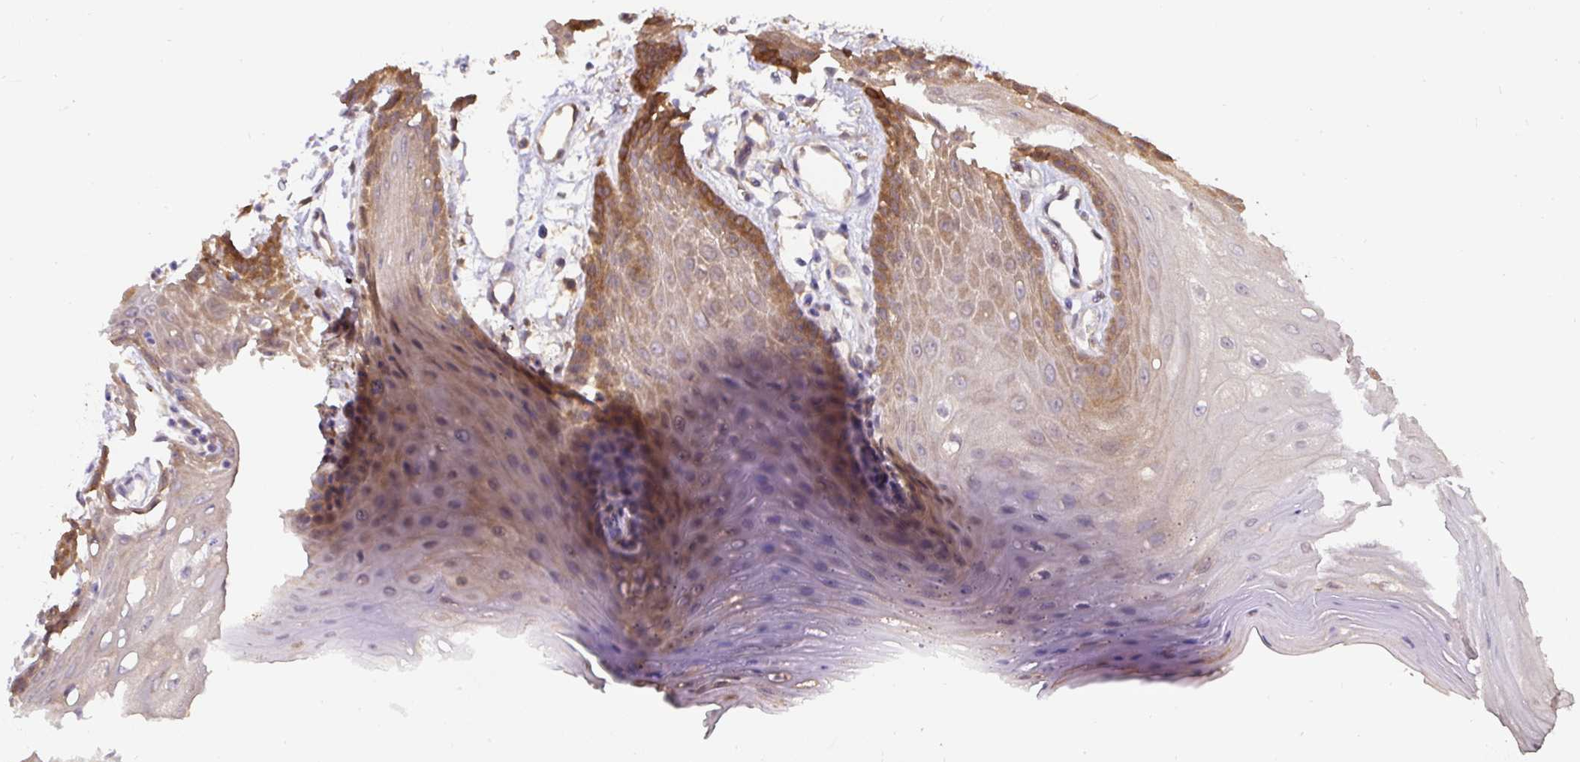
{"staining": {"intensity": "moderate", "quantity": ">75%", "location": "cytoplasmic/membranous"}, "tissue": "oral mucosa", "cell_type": "Squamous epithelial cells", "image_type": "normal", "snomed": [{"axis": "morphology", "description": "Normal tissue, NOS"}, {"axis": "topography", "description": "Oral tissue"}, {"axis": "topography", "description": "Tounge, NOS"}], "caption": "Immunohistochemical staining of benign oral mucosa shows >75% levels of moderate cytoplasmic/membranous protein positivity in about >75% of squamous epithelial cells. The staining was performed using DAB (3,3'-diaminobenzidine) to visualize the protein expression in brown, while the nuclei were stained in blue with hematoxylin (Magnification: 20x).", "gene": "ST13", "patient": {"sex": "female", "age": 59}}